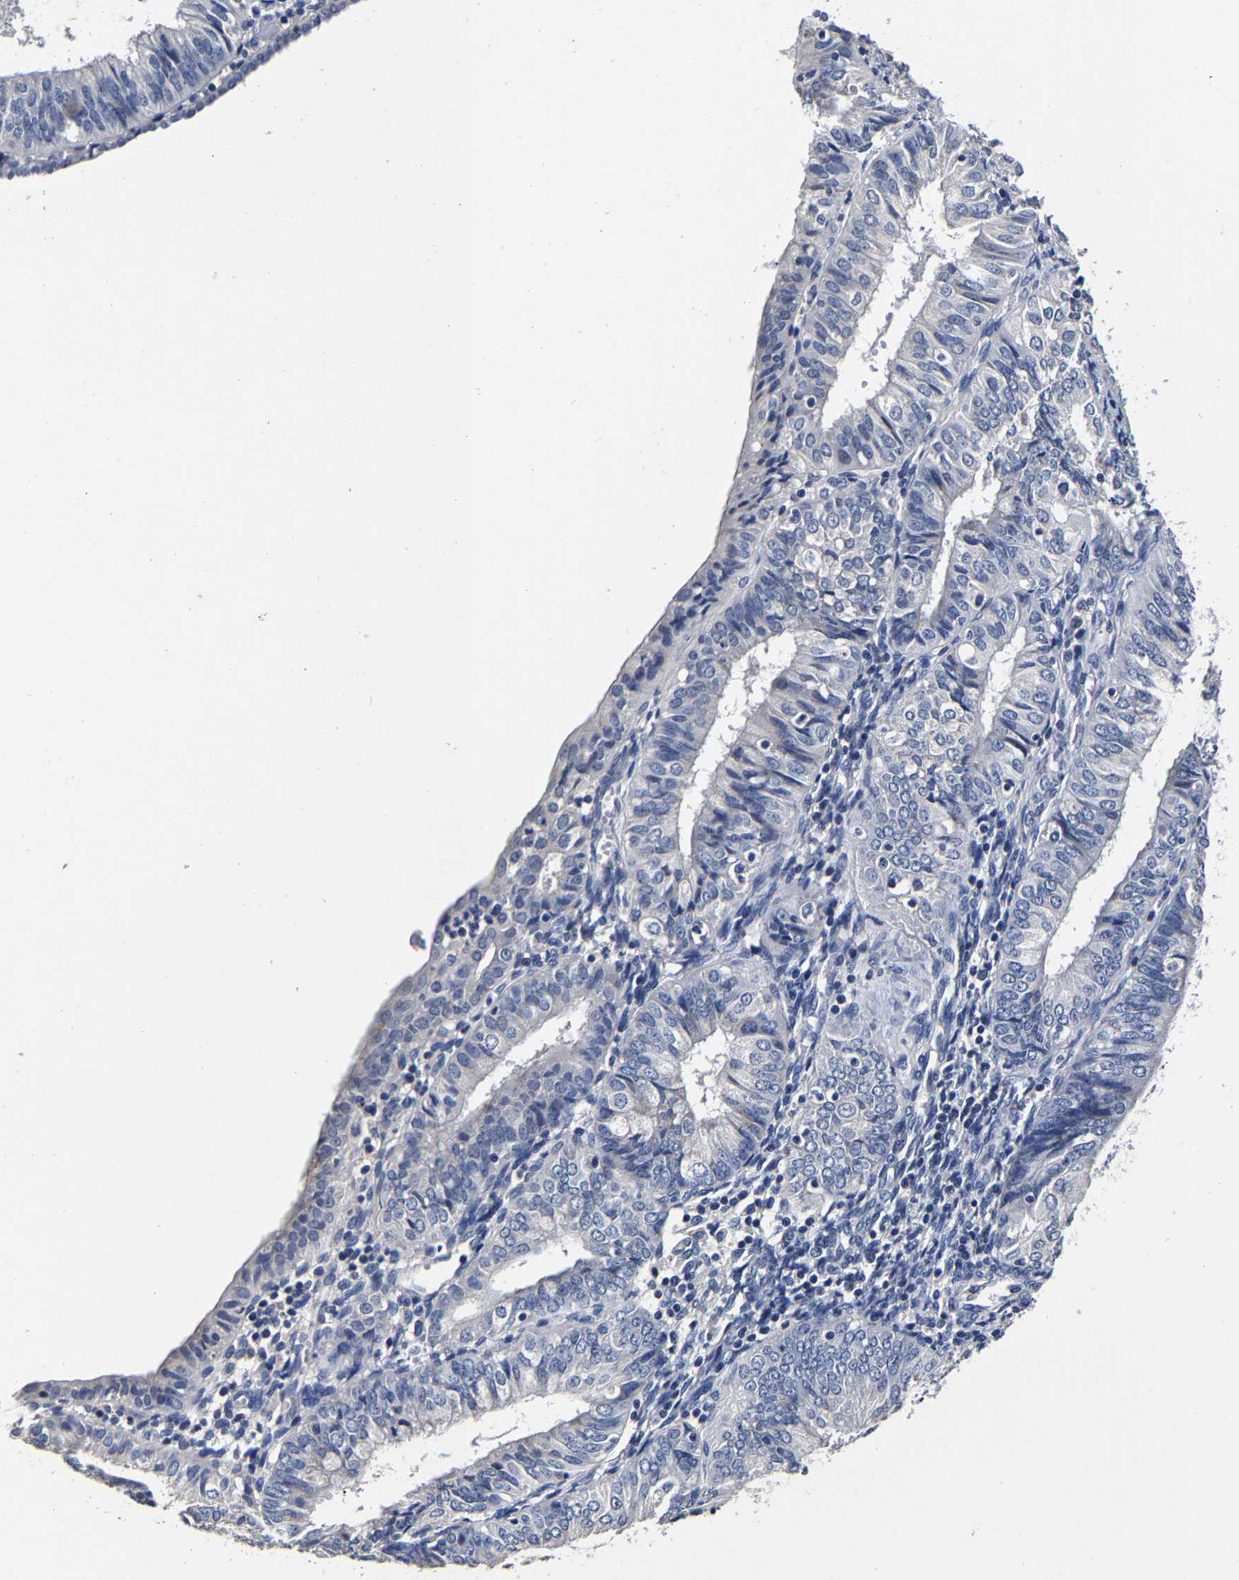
{"staining": {"intensity": "negative", "quantity": "none", "location": "none"}, "tissue": "endometrial cancer", "cell_type": "Tumor cells", "image_type": "cancer", "snomed": [{"axis": "morphology", "description": "Adenocarcinoma, NOS"}, {"axis": "topography", "description": "Endometrium"}], "caption": "This is an immunohistochemistry (IHC) photomicrograph of human adenocarcinoma (endometrial). There is no expression in tumor cells.", "gene": "AKAP4", "patient": {"sex": "female", "age": 58}}